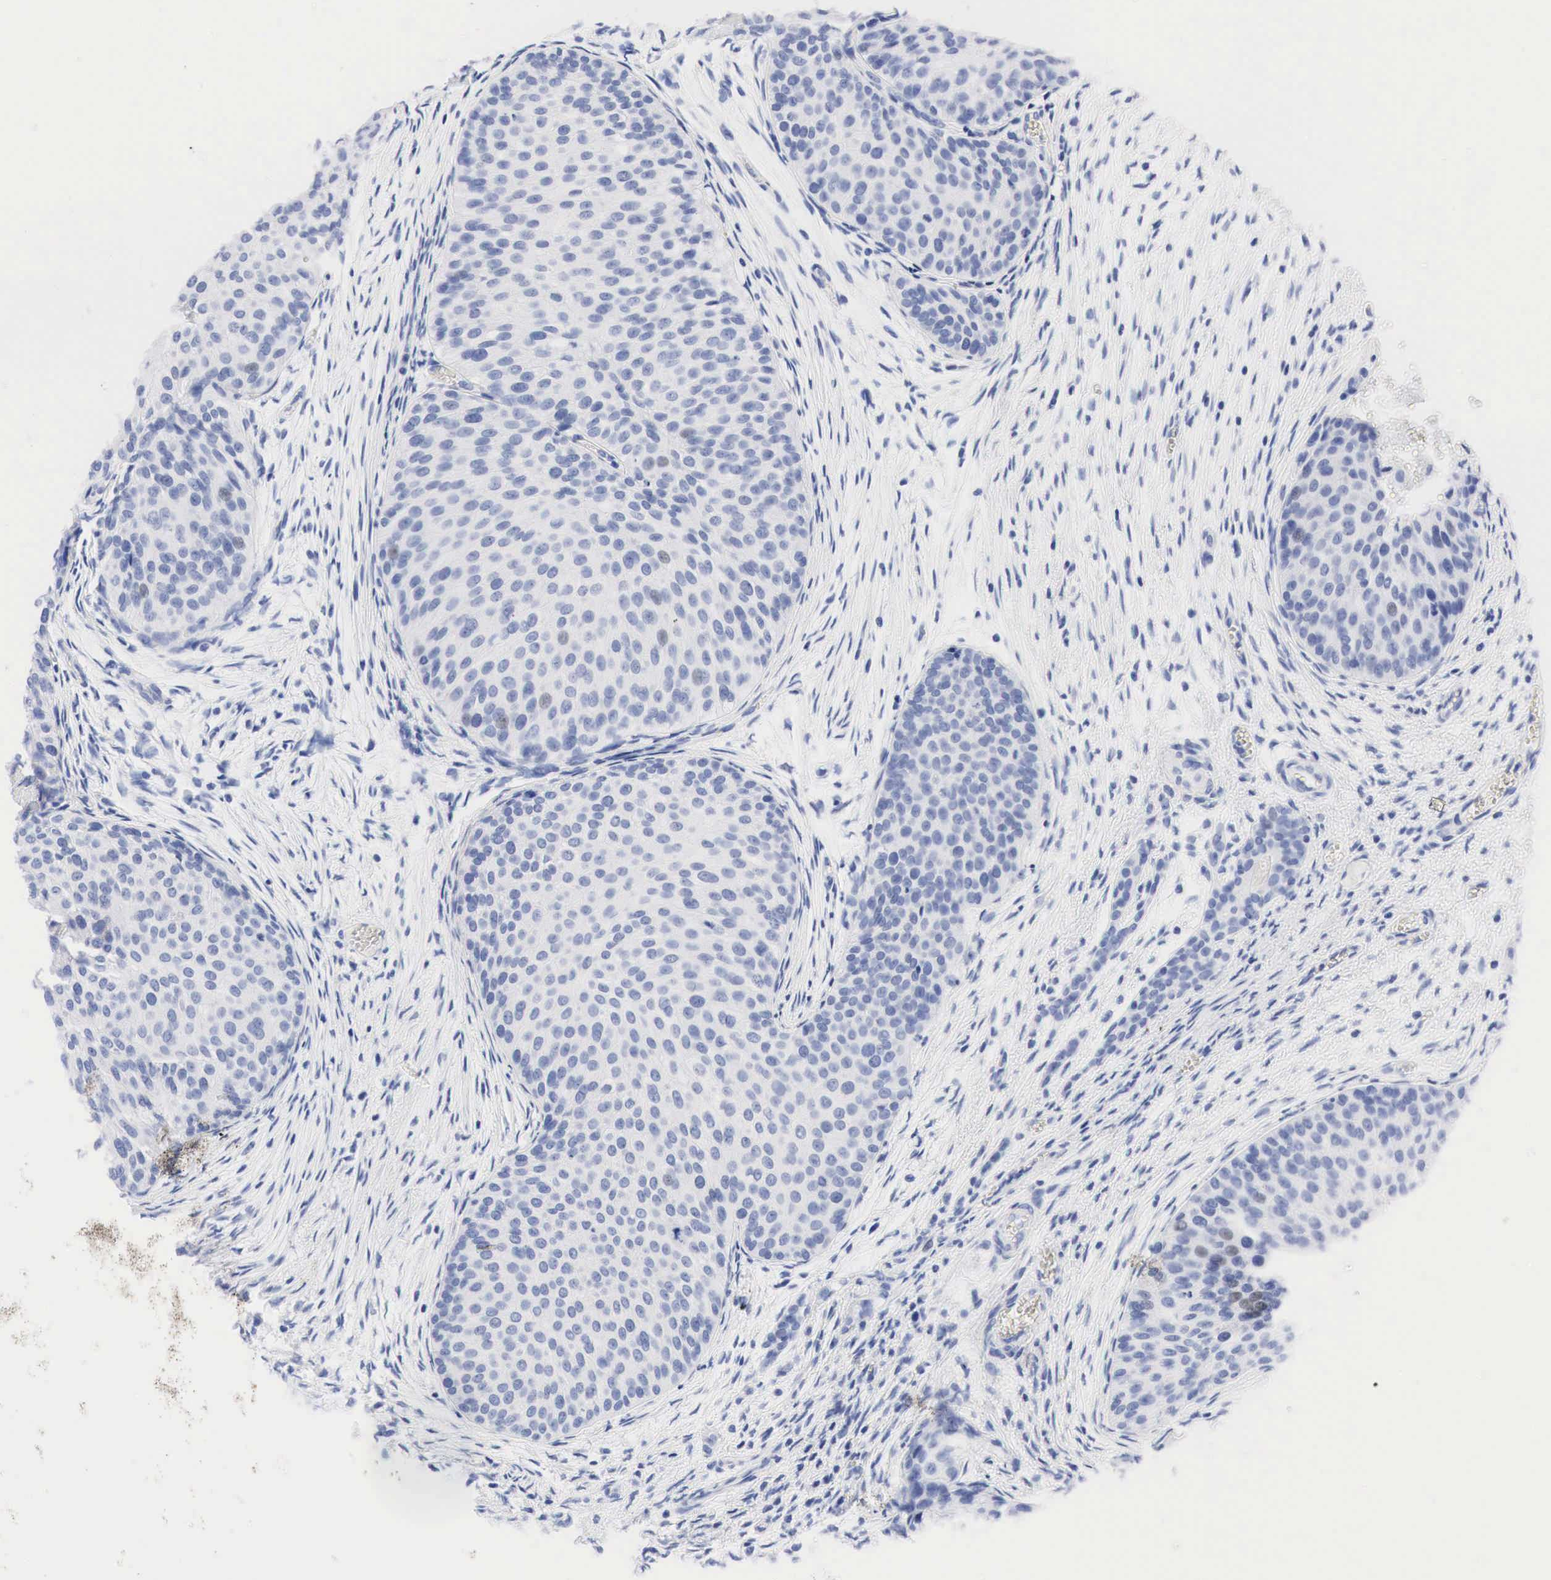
{"staining": {"intensity": "weak", "quantity": "<25%", "location": "nuclear"}, "tissue": "urothelial cancer", "cell_type": "Tumor cells", "image_type": "cancer", "snomed": [{"axis": "morphology", "description": "Urothelial carcinoma, Low grade"}, {"axis": "topography", "description": "Urinary bladder"}], "caption": "DAB immunohistochemical staining of urothelial cancer demonstrates no significant staining in tumor cells.", "gene": "NKX2-1", "patient": {"sex": "male", "age": 84}}